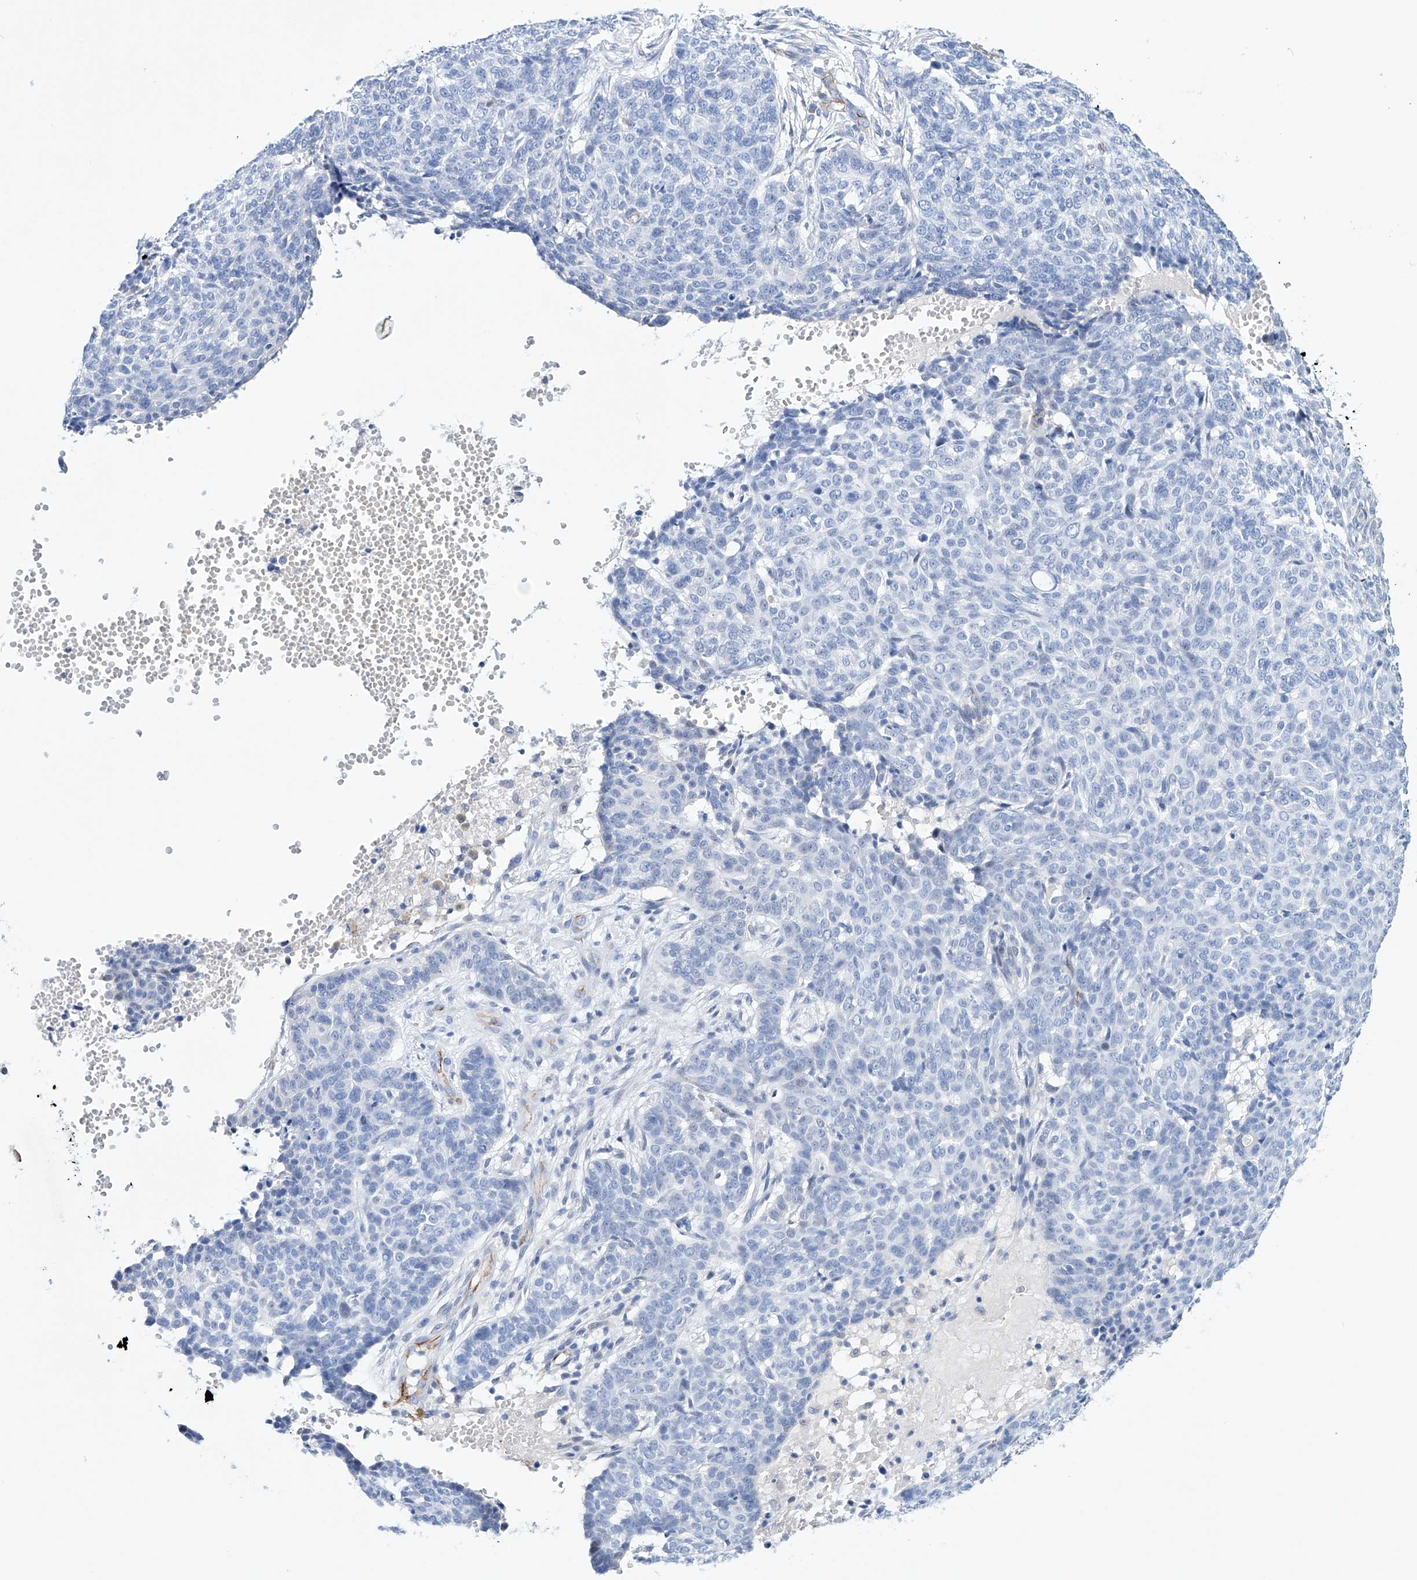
{"staining": {"intensity": "negative", "quantity": "none", "location": "none"}, "tissue": "skin cancer", "cell_type": "Tumor cells", "image_type": "cancer", "snomed": [{"axis": "morphology", "description": "Basal cell carcinoma"}, {"axis": "topography", "description": "Skin"}], "caption": "The image exhibits no significant positivity in tumor cells of skin cancer (basal cell carcinoma).", "gene": "ETV7", "patient": {"sex": "male", "age": 85}}